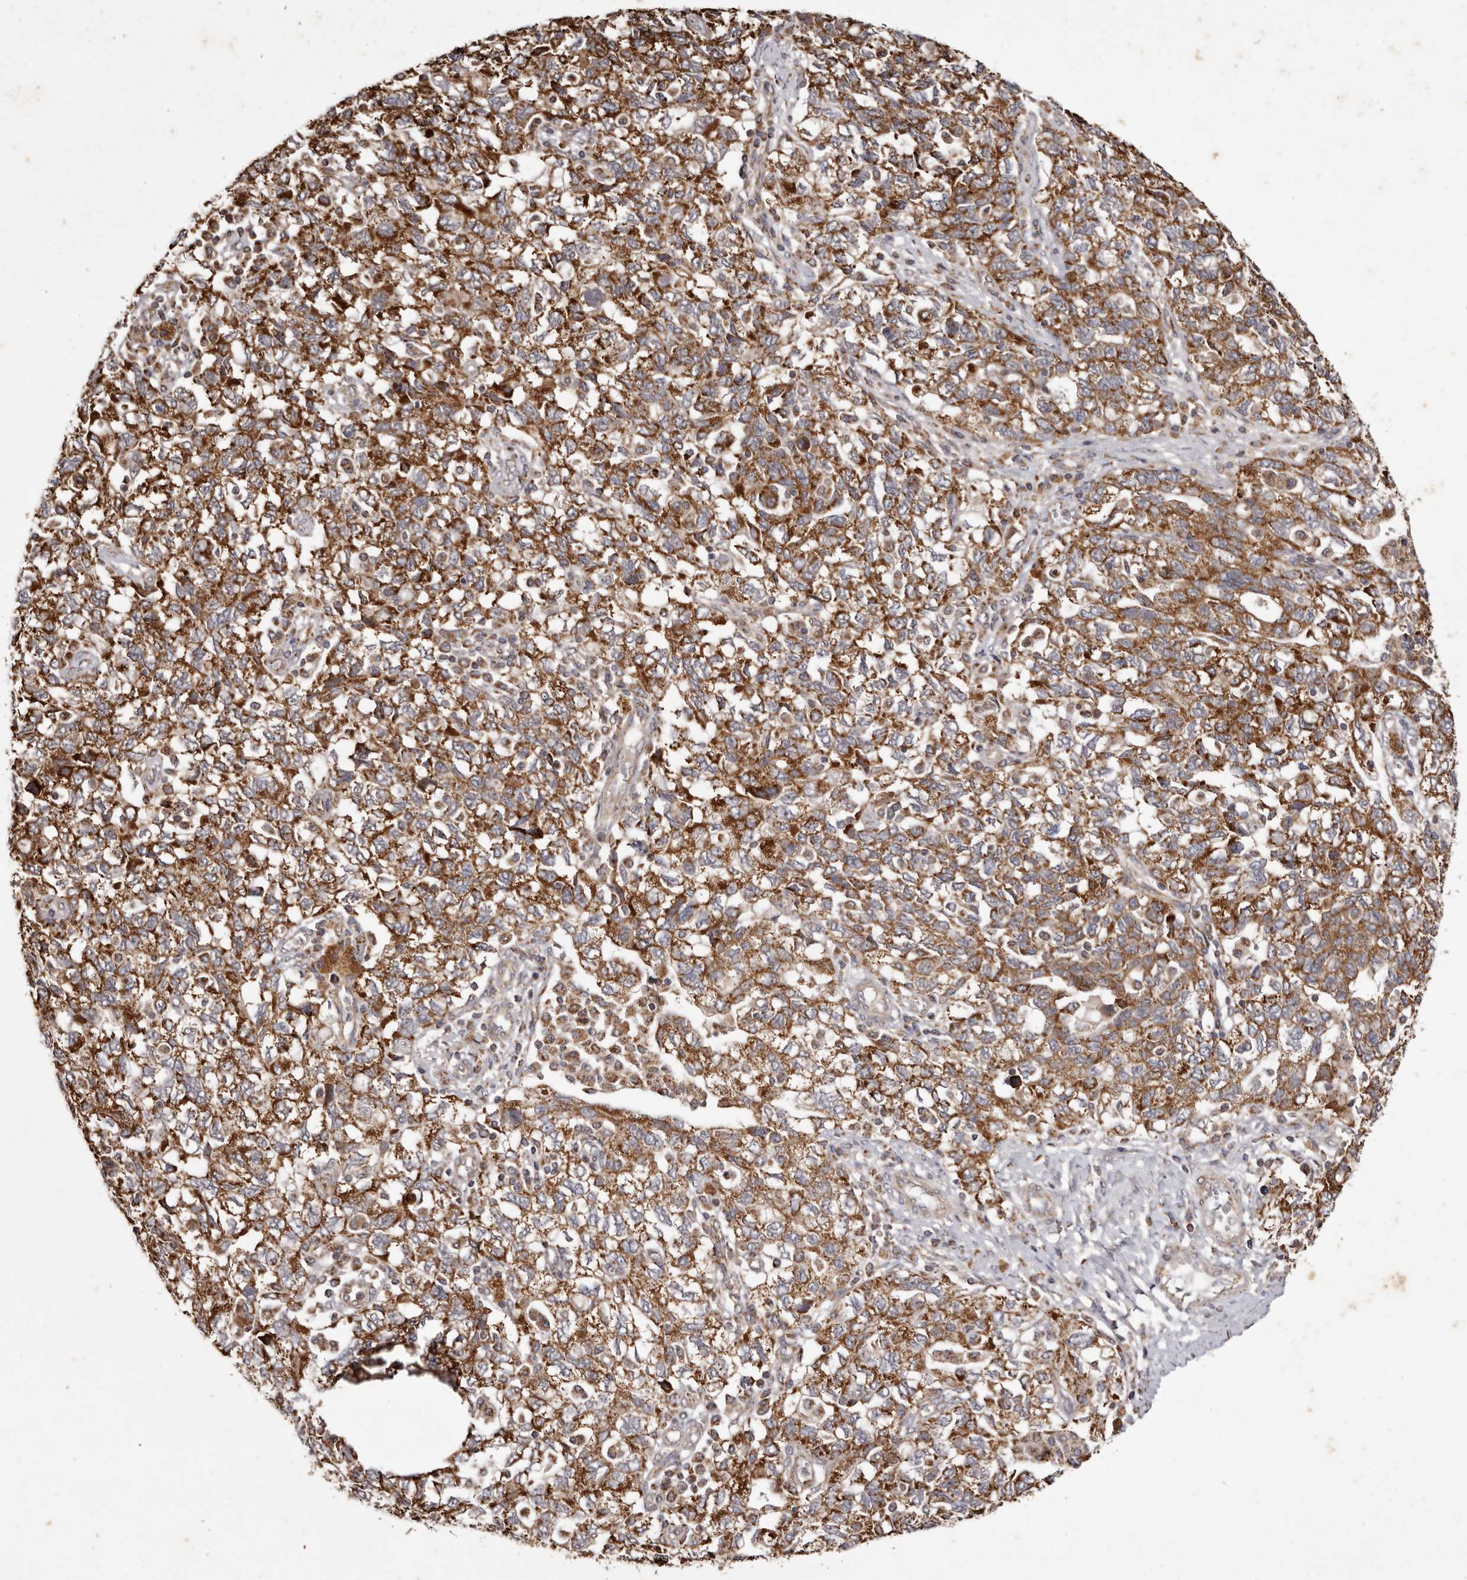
{"staining": {"intensity": "strong", "quantity": ">75%", "location": "cytoplasmic/membranous"}, "tissue": "ovarian cancer", "cell_type": "Tumor cells", "image_type": "cancer", "snomed": [{"axis": "morphology", "description": "Carcinoma, NOS"}, {"axis": "morphology", "description": "Cystadenocarcinoma, serous, NOS"}, {"axis": "topography", "description": "Ovary"}], "caption": "Protein positivity by IHC shows strong cytoplasmic/membranous positivity in approximately >75% of tumor cells in ovarian cancer (carcinoma). Immunohistochemistry (ihc) stains the protein in brown and the nuclei are stained blue.", "gene": "CPLANE2", "patient": {"sex": "female", "age": 69}}